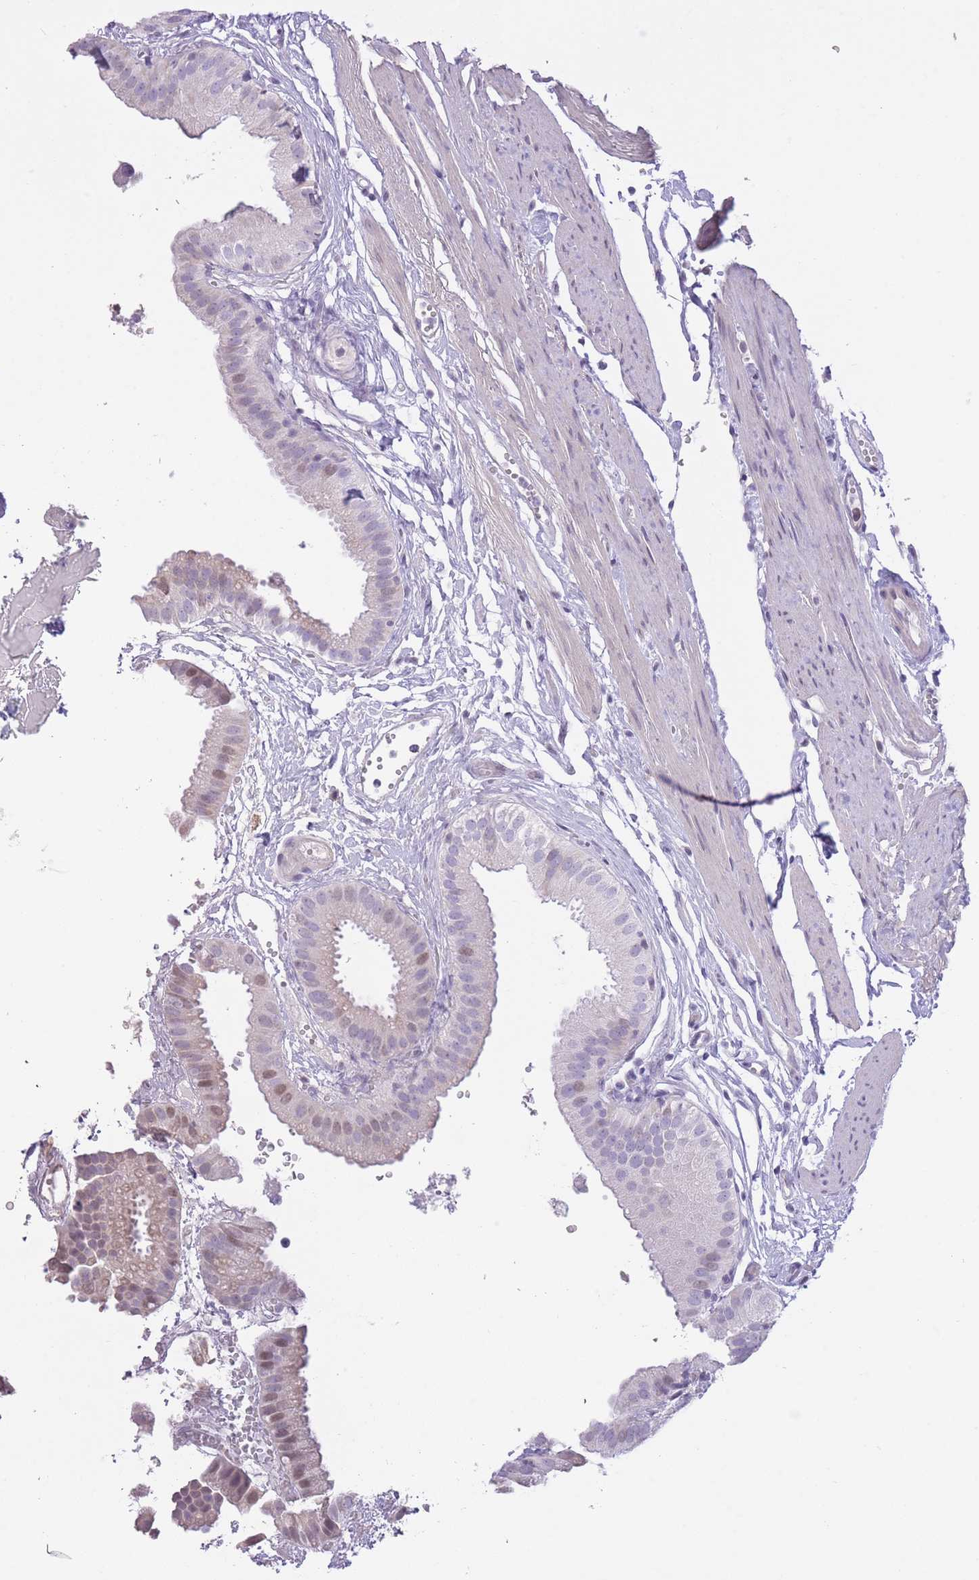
{"staining": {"intensity": "weak", "quantity": "<25%", "location": "nuclear"}, "tissue": "gallbladder", "cell_type": "Glandular cells", "image_type": "normal", "snomed": [{"axis": "morphology", "description": "Normal tissue, NOS"}, {"axis": "topography", "description": "Gallbladder"}], "caption": "IHC histopathology image of normal gallbladder stained for a protein (brown), which exhibits no staining in glandular cells.", "gene": "WDR70", "patient": {"sex": "female", "age": 61}}